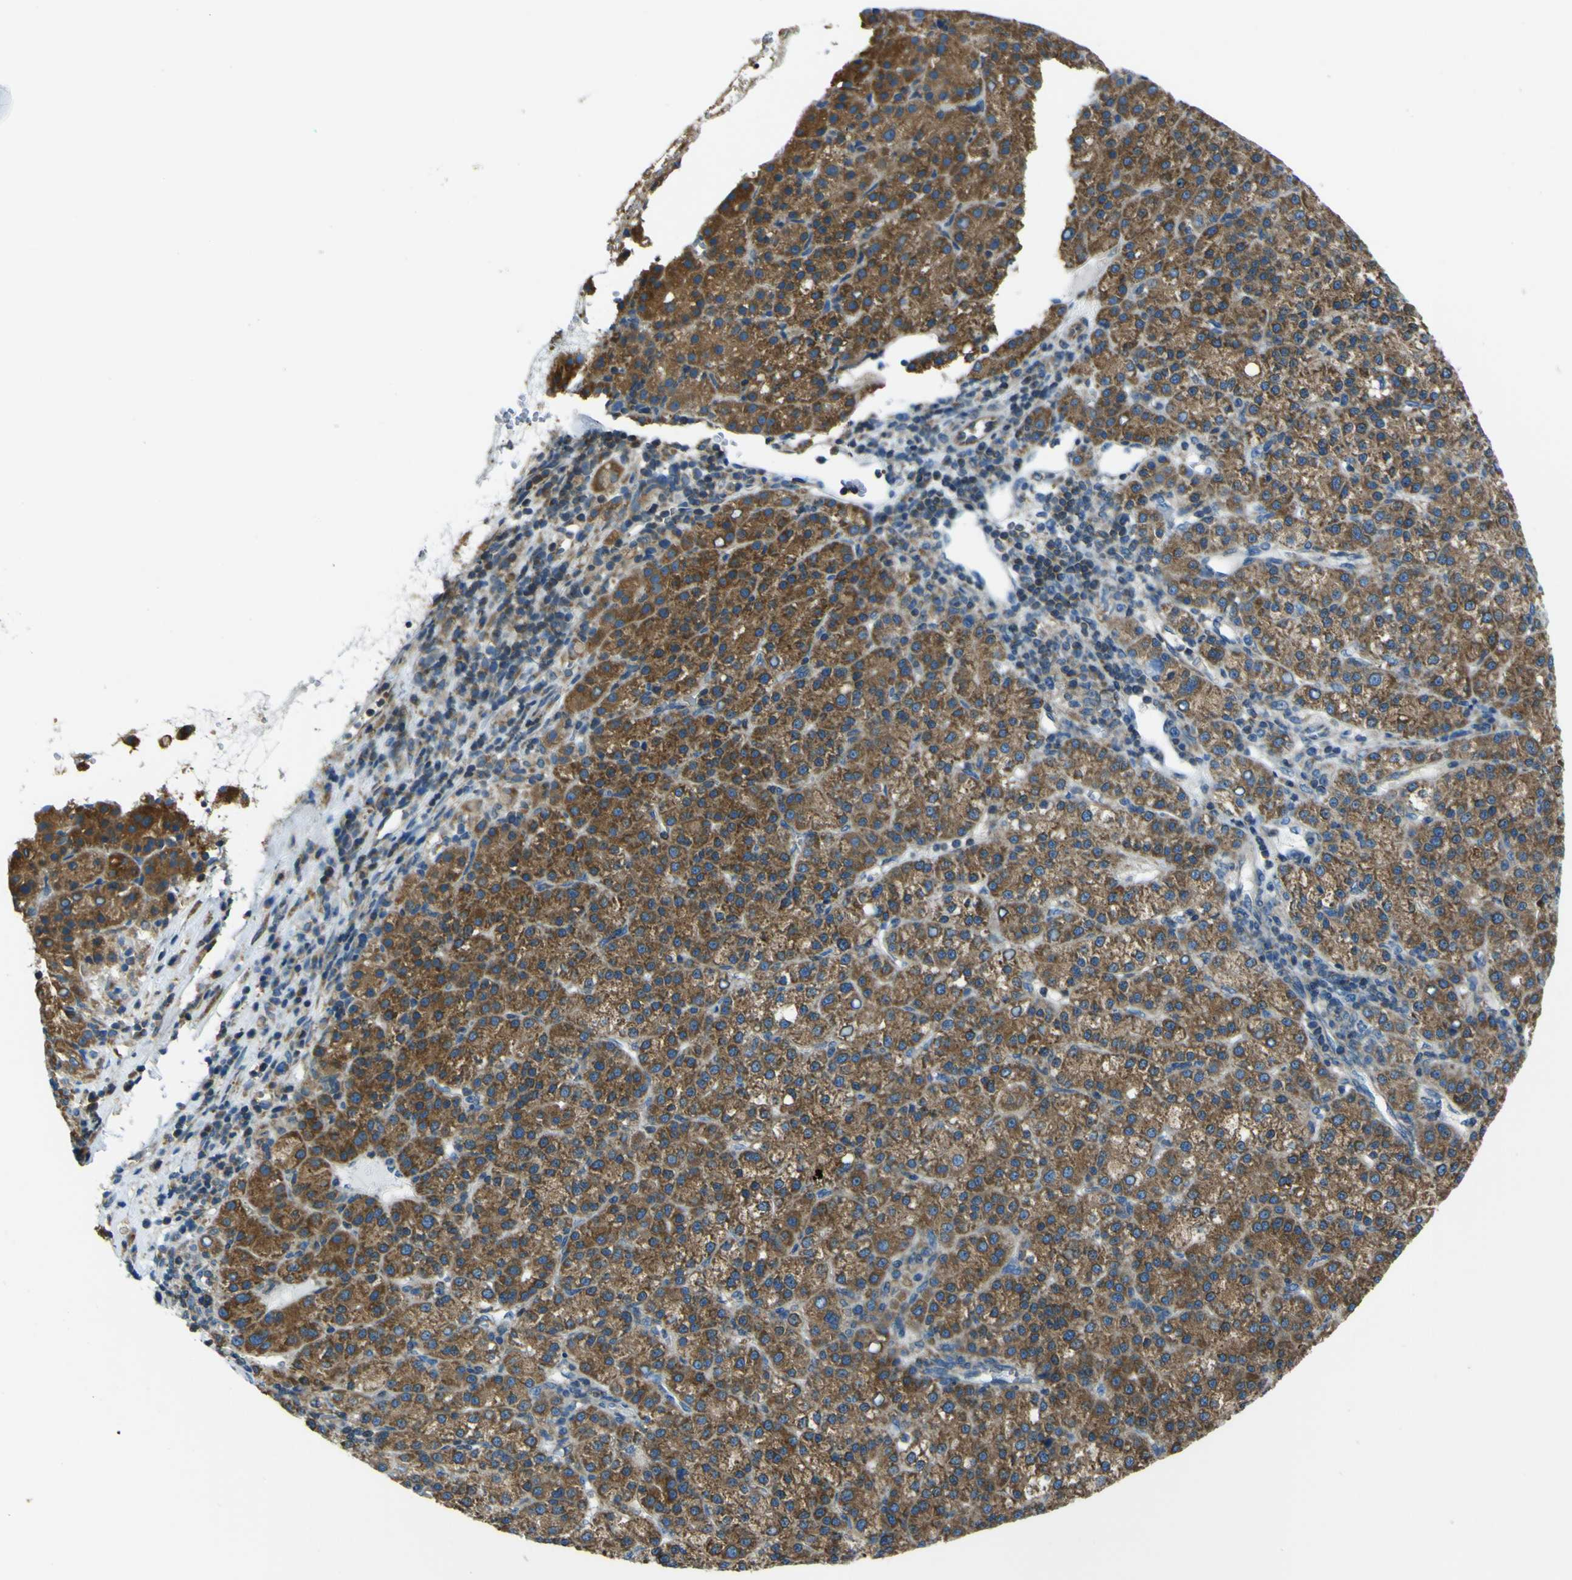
{"staining": {"intensity": "strong", "quantity": ">75%", "location": "cytoplasmic/membranous"}, "tissue": "liver cancer", "cell_type": "Tumor cells", "image_type": "cancer", "snomed": [{"axis": "morphology", "description": "Carcinoma, Hepatocellular, NOS"}, {"axis": "topography", "description": "Liver"}], "caption": "Immunohistochemistry (IHC) (DAB) staining of human hepatocellular carcinoma (liver) shows strong cytoplasmic/membranous protein staining in approximately >75% of tumor cells.", "gene": "STIM1", "patient": {"sex": "female", "age": 58}}